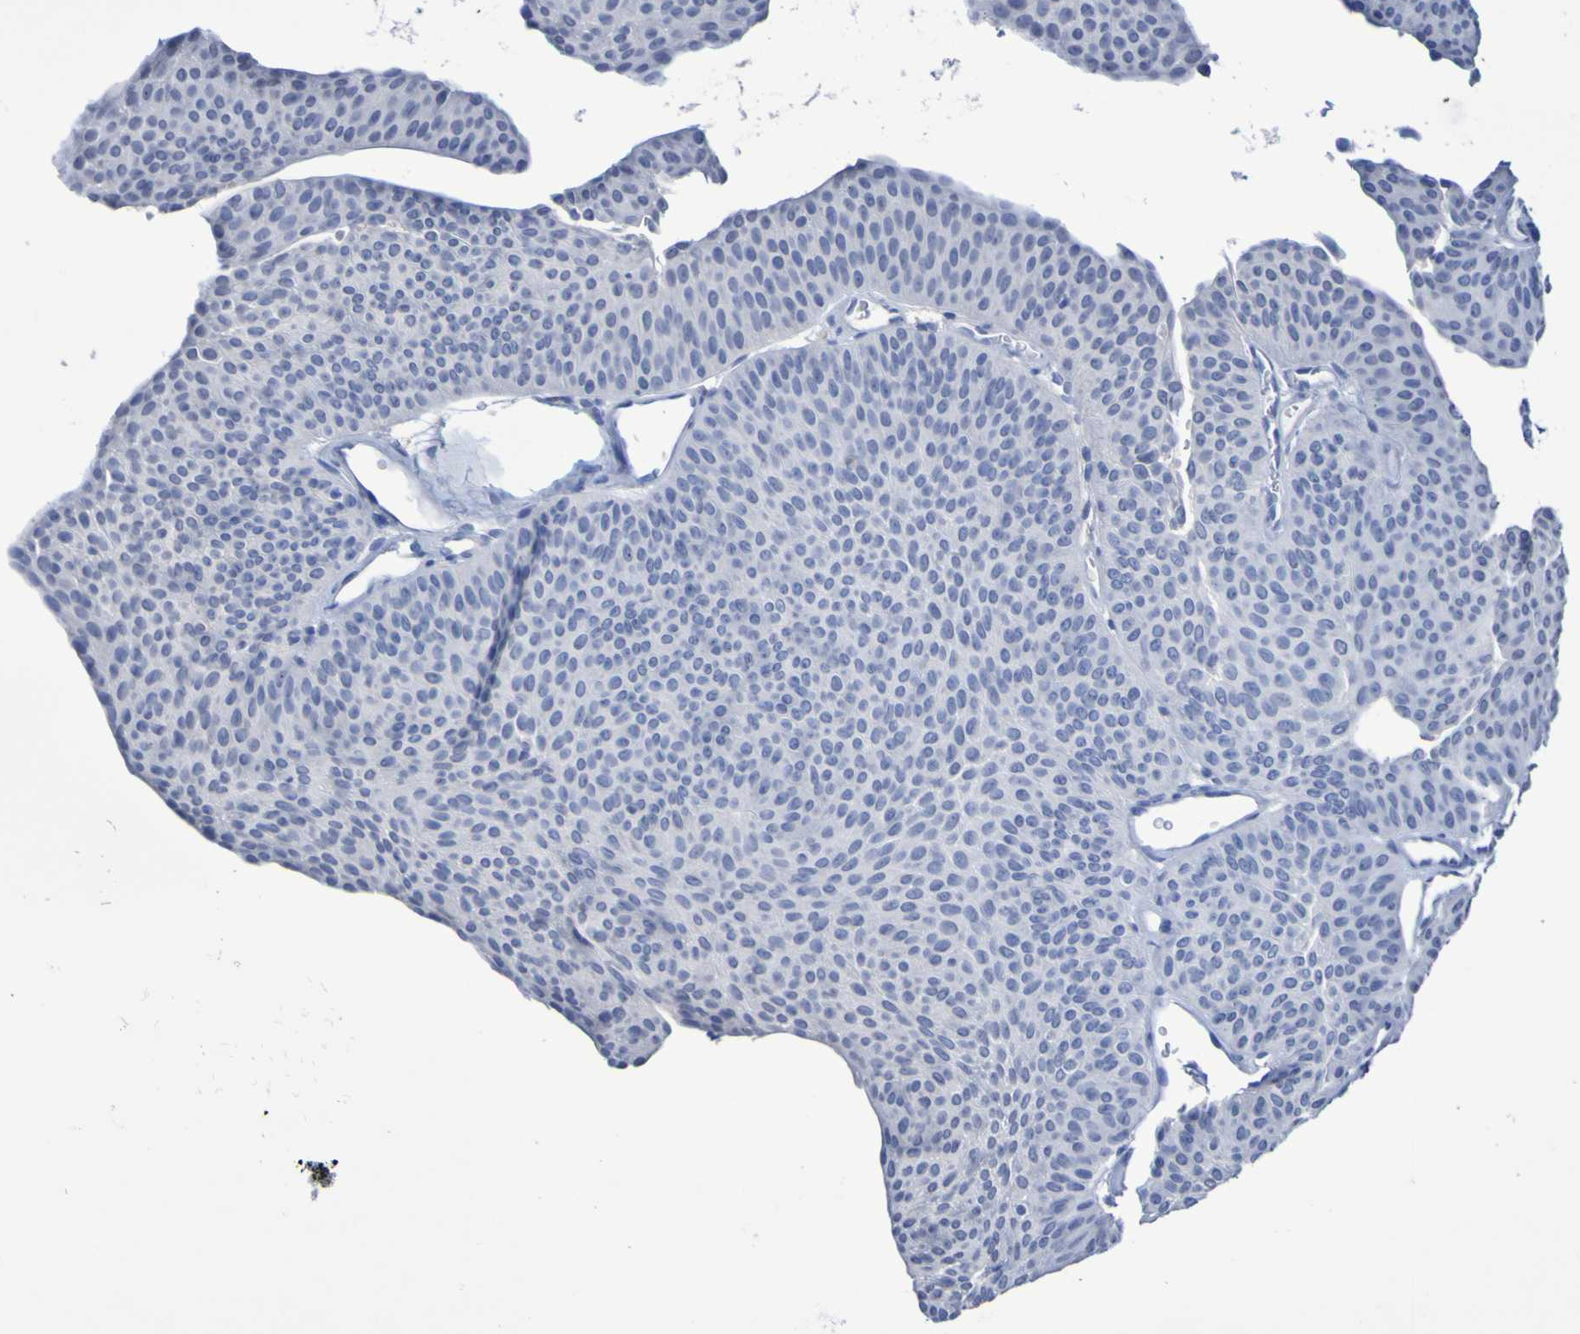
{"staining": {"intensity": "negative", "quantity": "none", "location": "none"}, "tissue": "urothelial cancer", "cell_type": "Tumor cells", "image_type": "cancer", "snomed": [{"axis": "morphology", "description": "Urothelial carcinoma, Low grade"}, {"axis": "topography", "description": "Urinary bladder"}], "caption": "Immunohistochemistry (IHC) micrograph of neoplastic tissue: human urothelial cancer stained with DAB (3,3'-diaminobenzidine) demonstrates no significant protein staining in tumor cells.", "gene": "SGCB", "patient": {"sex": "female", "age": 60}}